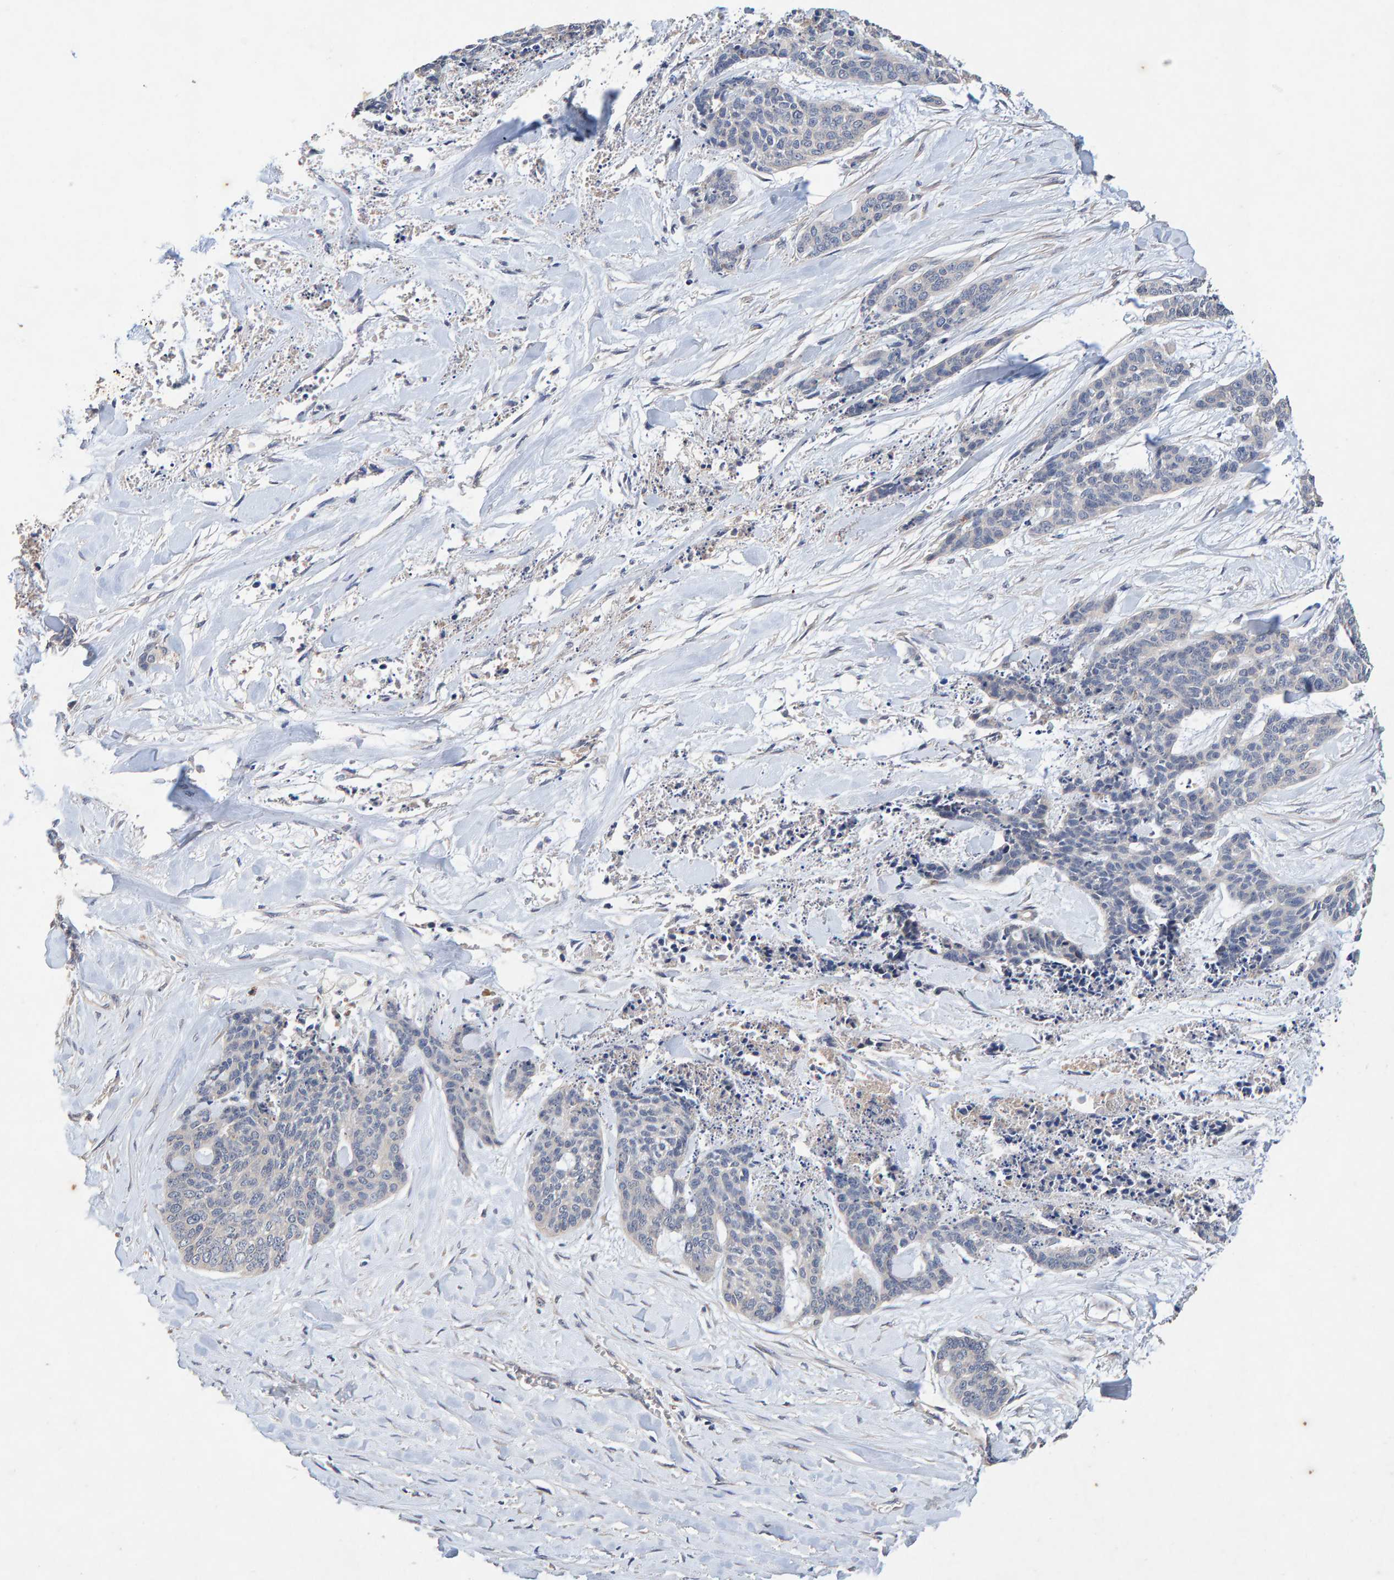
{"staining": {"intensity": "negative", "quantity": "none", "location": "none"}, "tissue": "skin cancer", "cell_type": "Tumor cells", "image_type": "cancer", "snomed": [{"axis": "morphology", "description": "Basal cell carcinoma"}, {"axis": "topography", "description": "Skin"}], "caption": "IHC micrograph of skin basal cell carcinoma stained for a protein (brown), which exhibits no staining in tumor cells. (Brightfield microscopy of DAB (3,3'-diaminobenzidine) immunohistochemistry (IHC) at high magnification).", "gene": "EFR3A", "patient": {"sex": "female", "age": 64}}